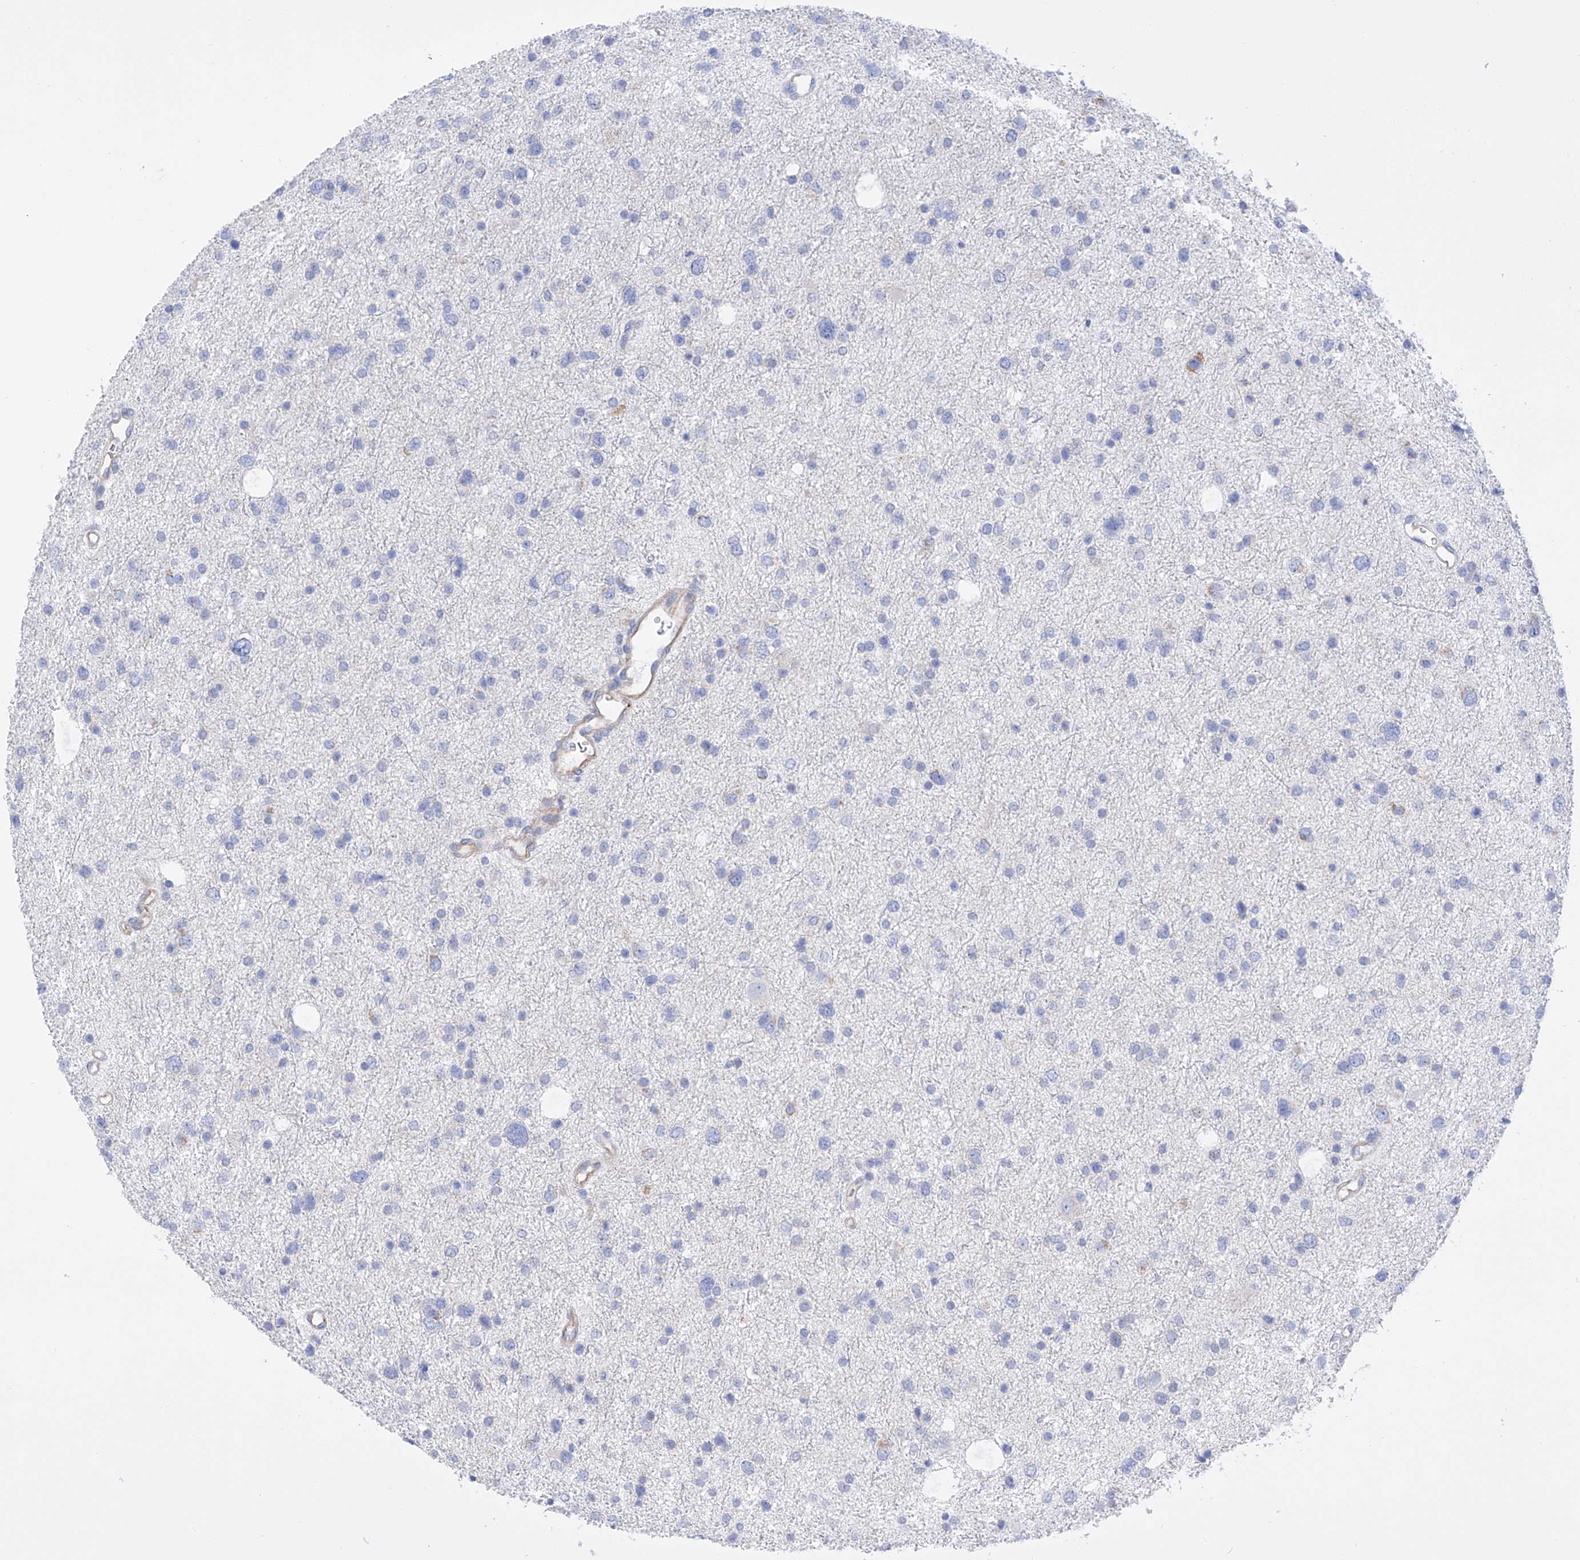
{"staining": {"intensity": "negative", "quantity": "none", "location": "none"}, "tissue": "glioma", "cell_type": "Tumor cells", "image_type": "cancer", "snomed": [{"axis": "morphology", "description": "Glioma, malignant, Low grade"}, {"axis": "topography", "description": "Brain"}], "caption": "The photomicrograph shows no significant positivity in tumor cells of glioma. The staining was performed using DAB (3,3'-diaminobenzidine) to visualize the protein expression in brown, while the nuclei were stained in blue with hematoxylin (Magnification: 20x).", "gene": "FLG", "patient": {"sex": "female", "age": 37}}